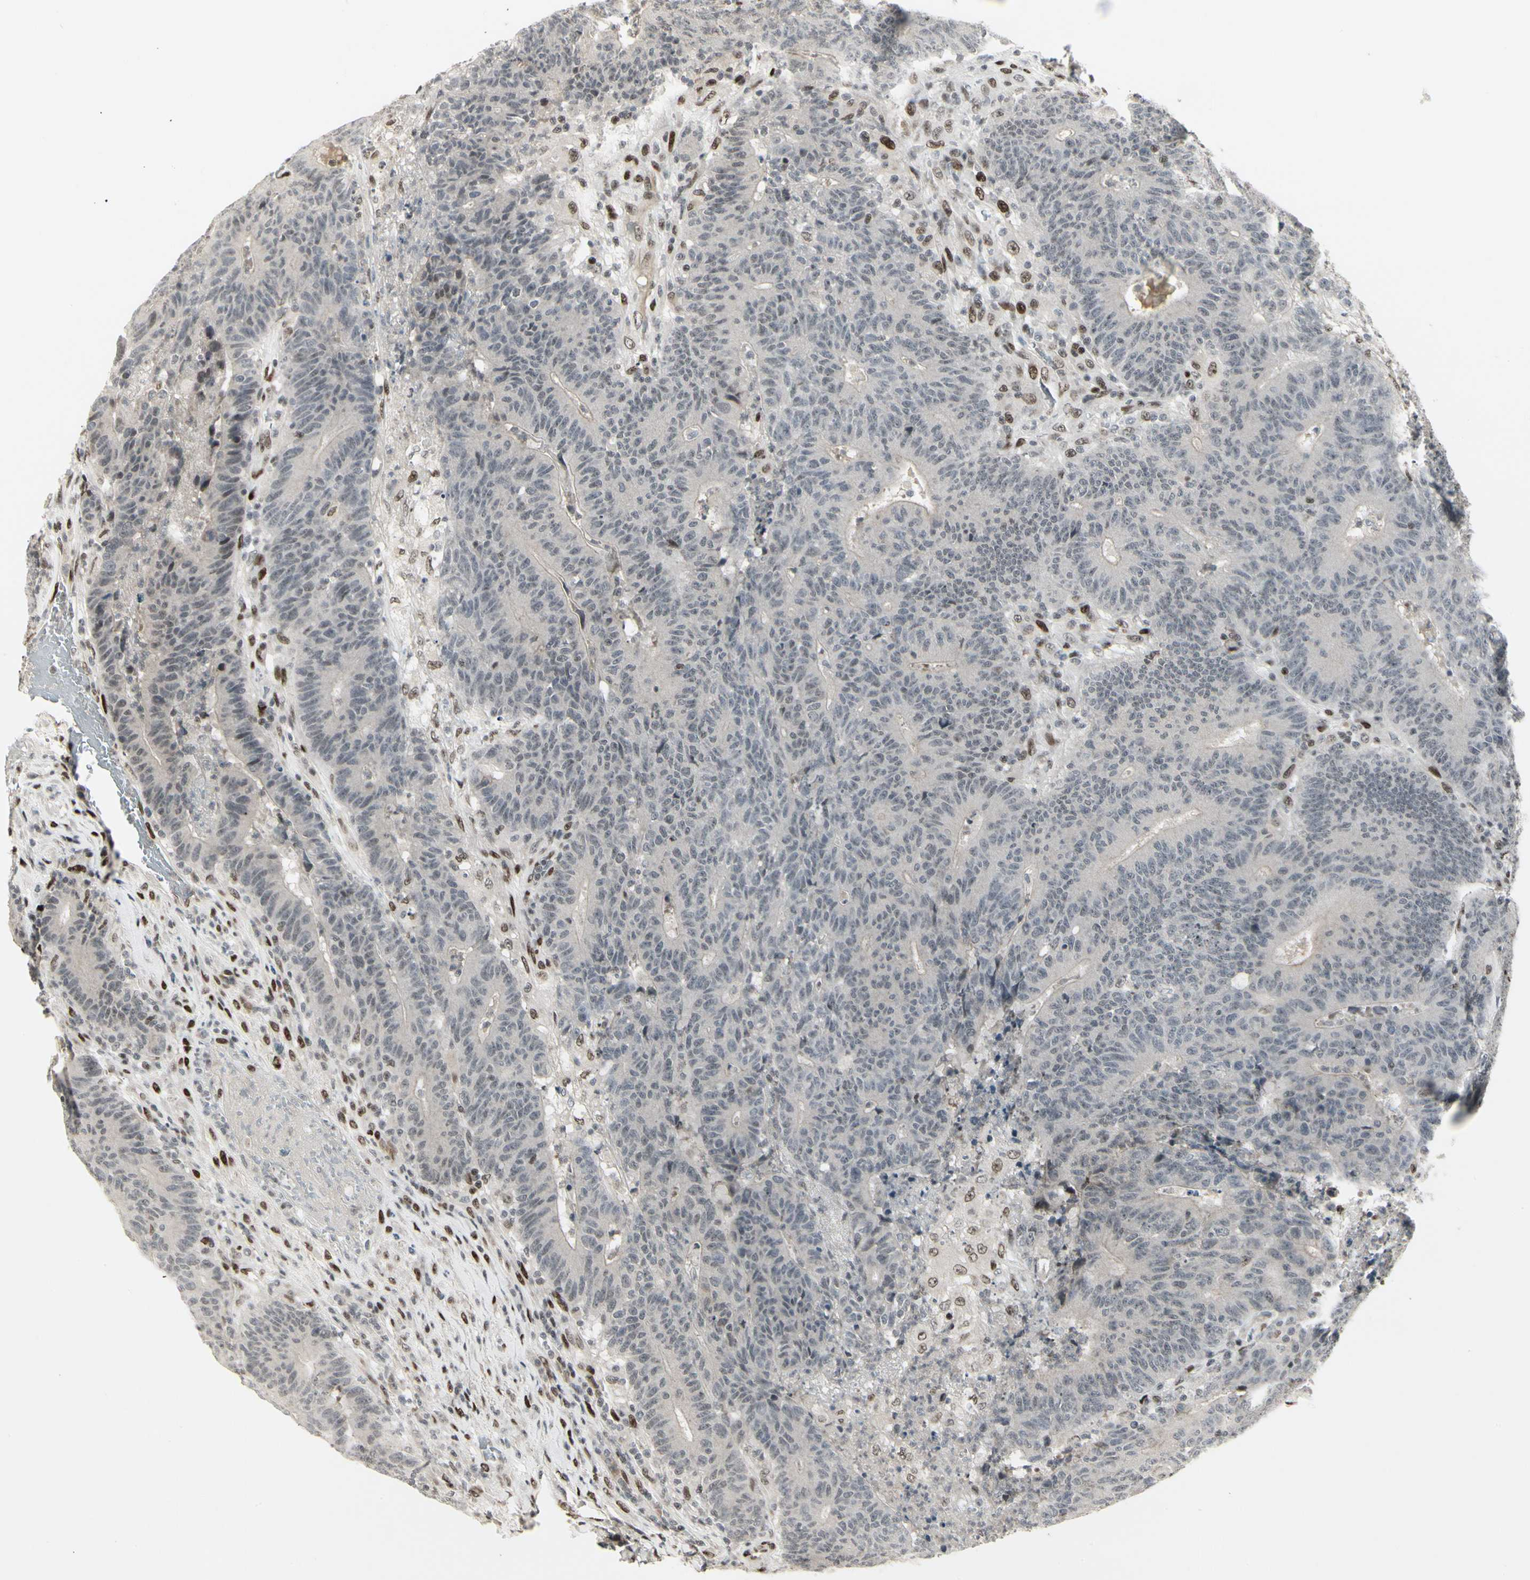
{"staining": {"intensity": "negative", "quantity": "none", "location": "none"}, "tissue": "colorectal cancer", "cell_type": "Tumor cells", "image_type": "cancer", "snomed": [{"axis": "morphology", "description": "Normal tissue, NOS"}, {"axis": "morphology", "description": "Adenocarcinoma, NOS"}, {"axis": "topography", "description": "Colon"}], "caption": "Immunohistochemistry (IHC) image of human adenocarcinoma (colorectal) stained for a protein (brown), which displays no positivity in tumor cells.", "gene": "FOXJ2", "patient": {"sex": "female", "age": 75}}